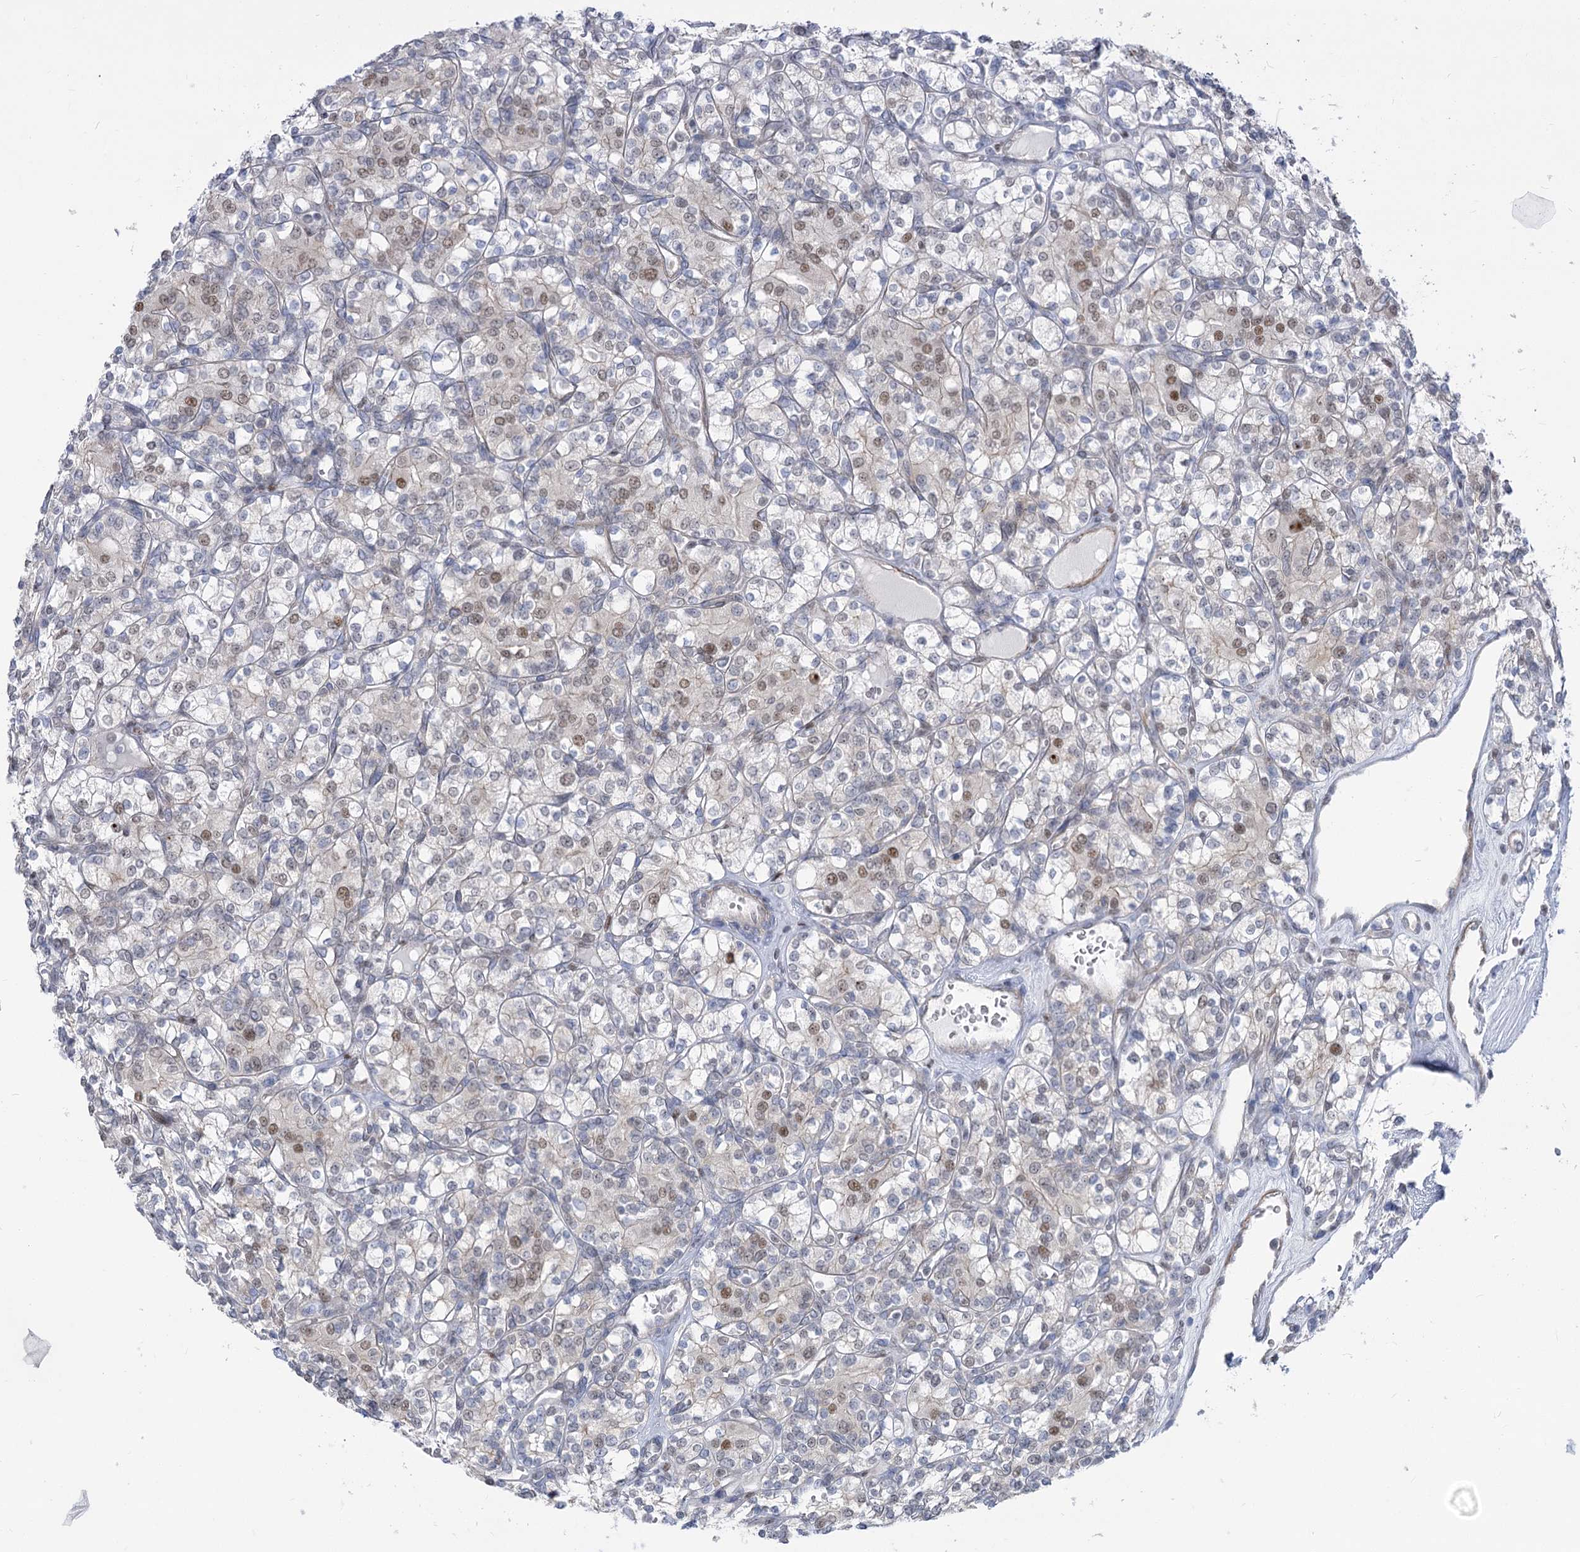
{"staining": {"intensity": "moderate", "quantity": "<25%", "location": "nuclear"}, "tissue": "renal cancer", "cell_type": "Tumor cells", "image_type": "cancer", "snomed": [{"axis": "morphology", "description": "Adenocarcinoma, NOS"}, {"axis": "topography", "description": "Kidney"}], "caption": "Immunohistochemical staining of renal cancer (adenocarcinoma) displays moderate nuclear protein expression in approximately <25% of tumor cells. (DAB (3,3'-diaminobenzidine) IHC, brown staining for protein, blue staining for nuclei).", "gene": "ARSI", "patient": {"sex": "male", "age": 77}}